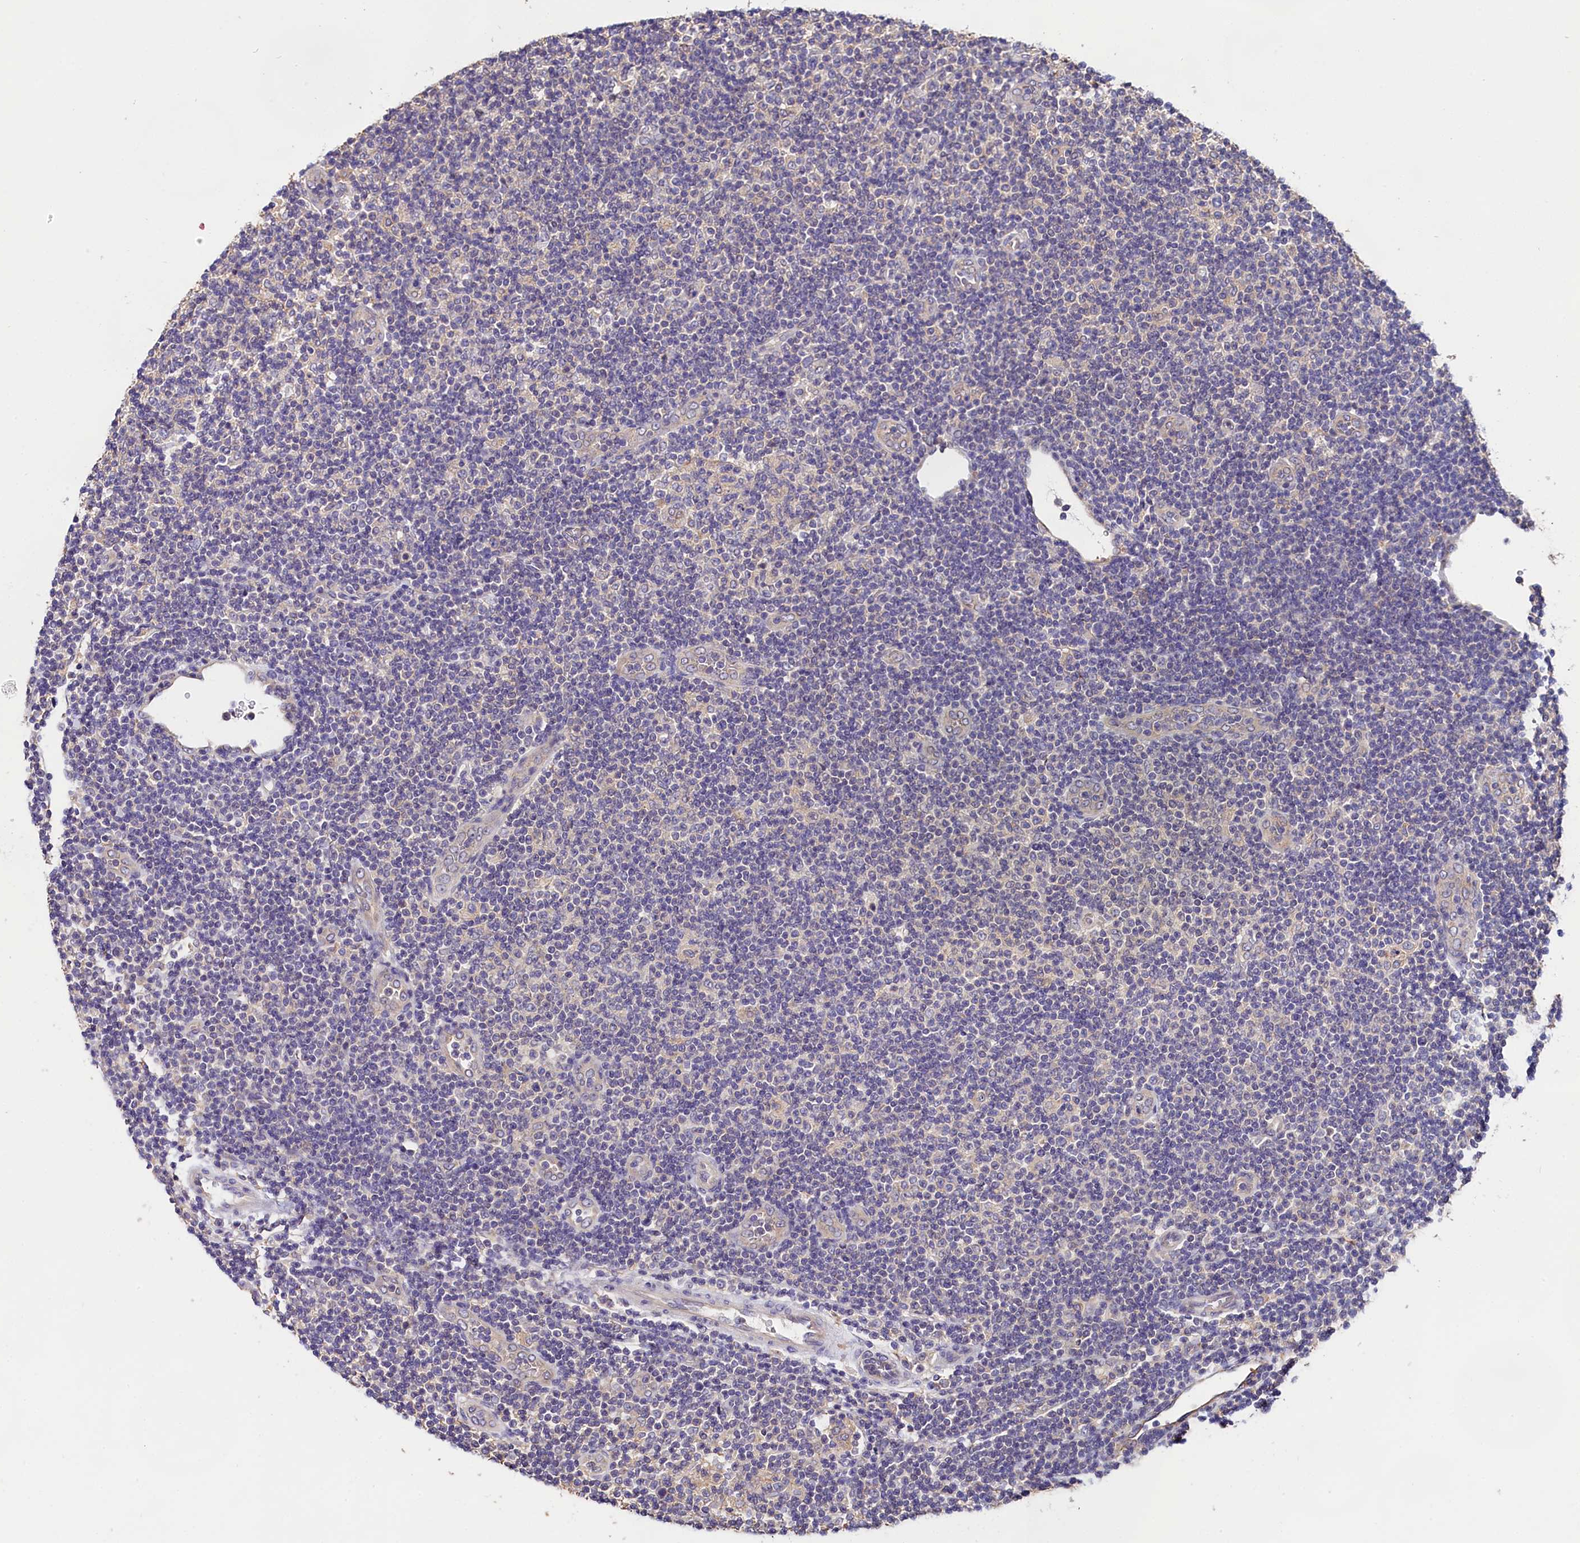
{"staining": {"intensity": "negative", "quantity": "none", "location": "none"}, "tissue": "lymphoma", "cell_type": "Tumor cells", "image_type": "cancer", "snomed": [{"axis": "morphology", "description": "Malignant lymphoma, non-Hodgkin's type, Low grade"}, {"axis": "topography", "description": "Lymph node"}], "caption": "A micrograph of human lymphoma is negative for staining in tumor cells.", "gene": "OAS3", "patient": {"sex": "male", "age": 83}}